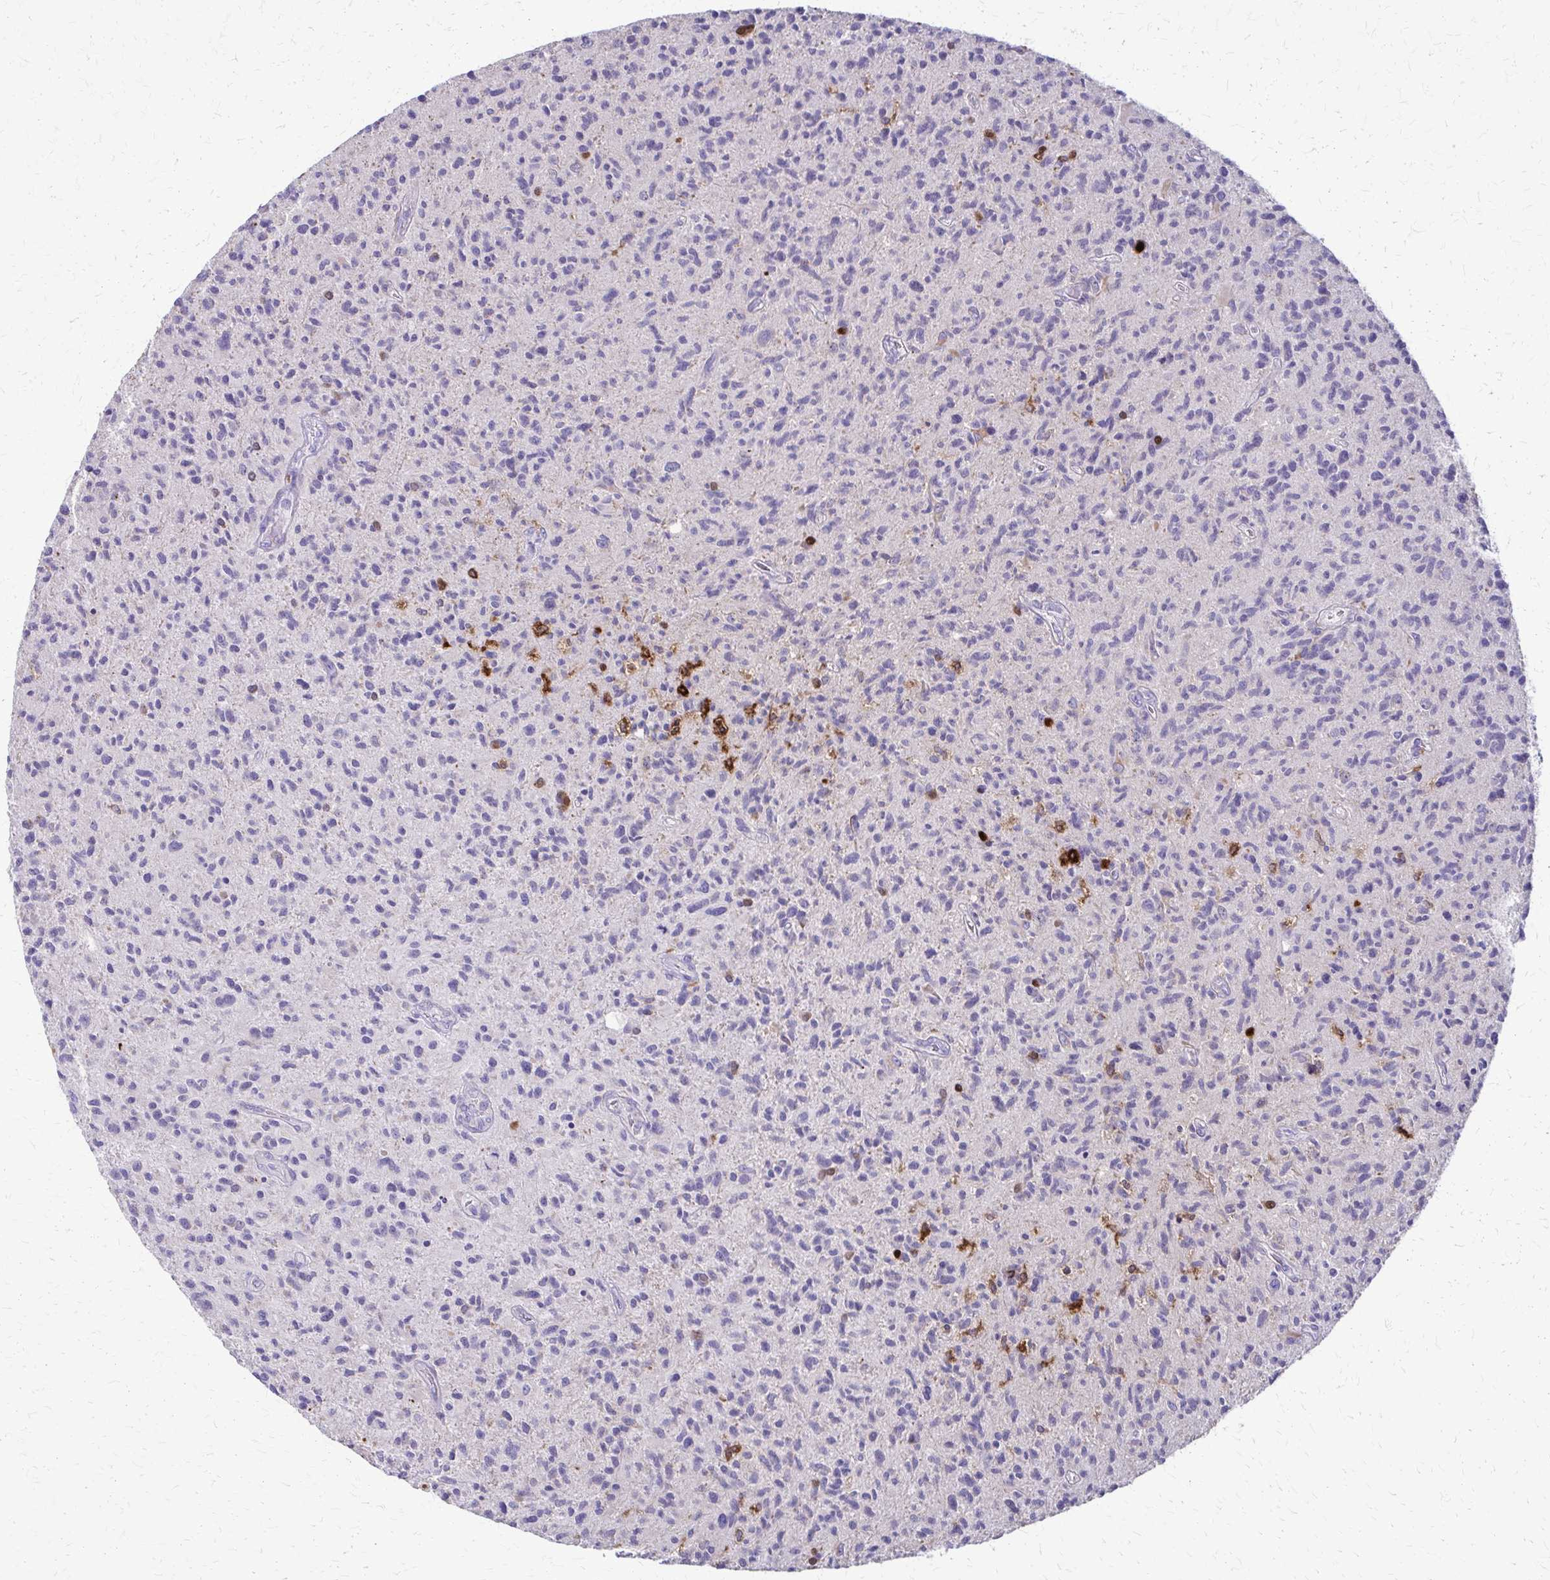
{"staining": {"intensity": "negative", "quantity": "none", "location": "none"}, "tissue": "glioma", "cell_type": "Tumor cells", "image_type": "cancer", "snomed": [{"axis": "morphology", "description": "Glioma, malignant, High grade"}, {"axis": "topography", "description": "Brain"}], "caption": "An image of human malignant high-grade glioma is negative for staining in tumor cells.", "gene": "SAMD13", "patient": {"sex": "female", "age": 70}}